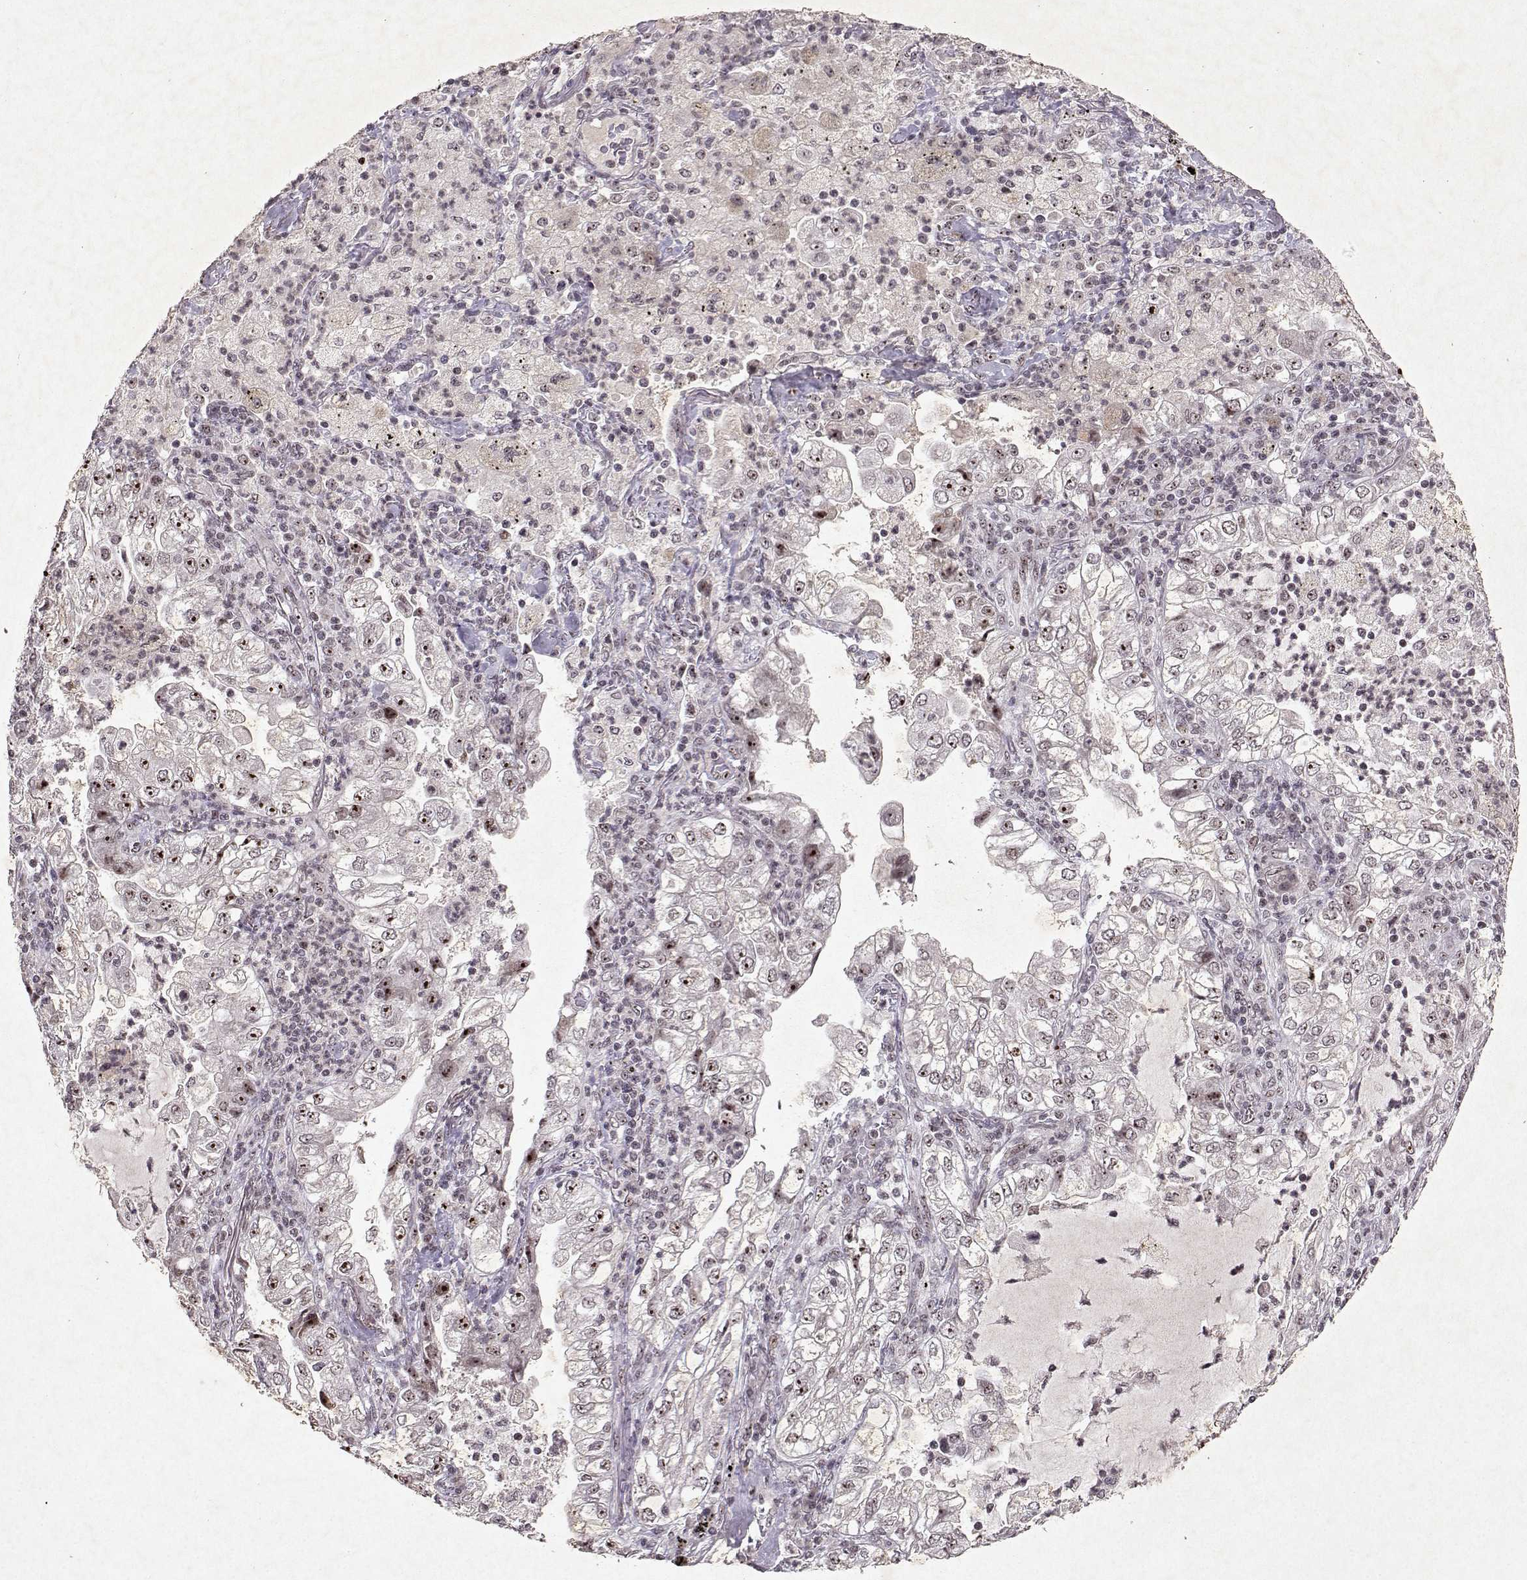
{"staining": {"intensity": "strong", "quantity": ">75%", "location": "nuclear"}, "tissue": "lung cancer", "cell_type": "Tumor cells", "image_type": "cancer", "snomed": [{"axis": "morphology", "description": "Adenocarcinoma, NOS"}, {"axis": "topography", "description": "Lung"}], "caption": "Strong nuclear protein expression is present in about >75% of tumor cells in adenocarcinoma (lung). (Brightfield microscopy of DAB IHC at high magnification).", "gene": "DDX56", "patient": {"sex": "female", "age": 73}}